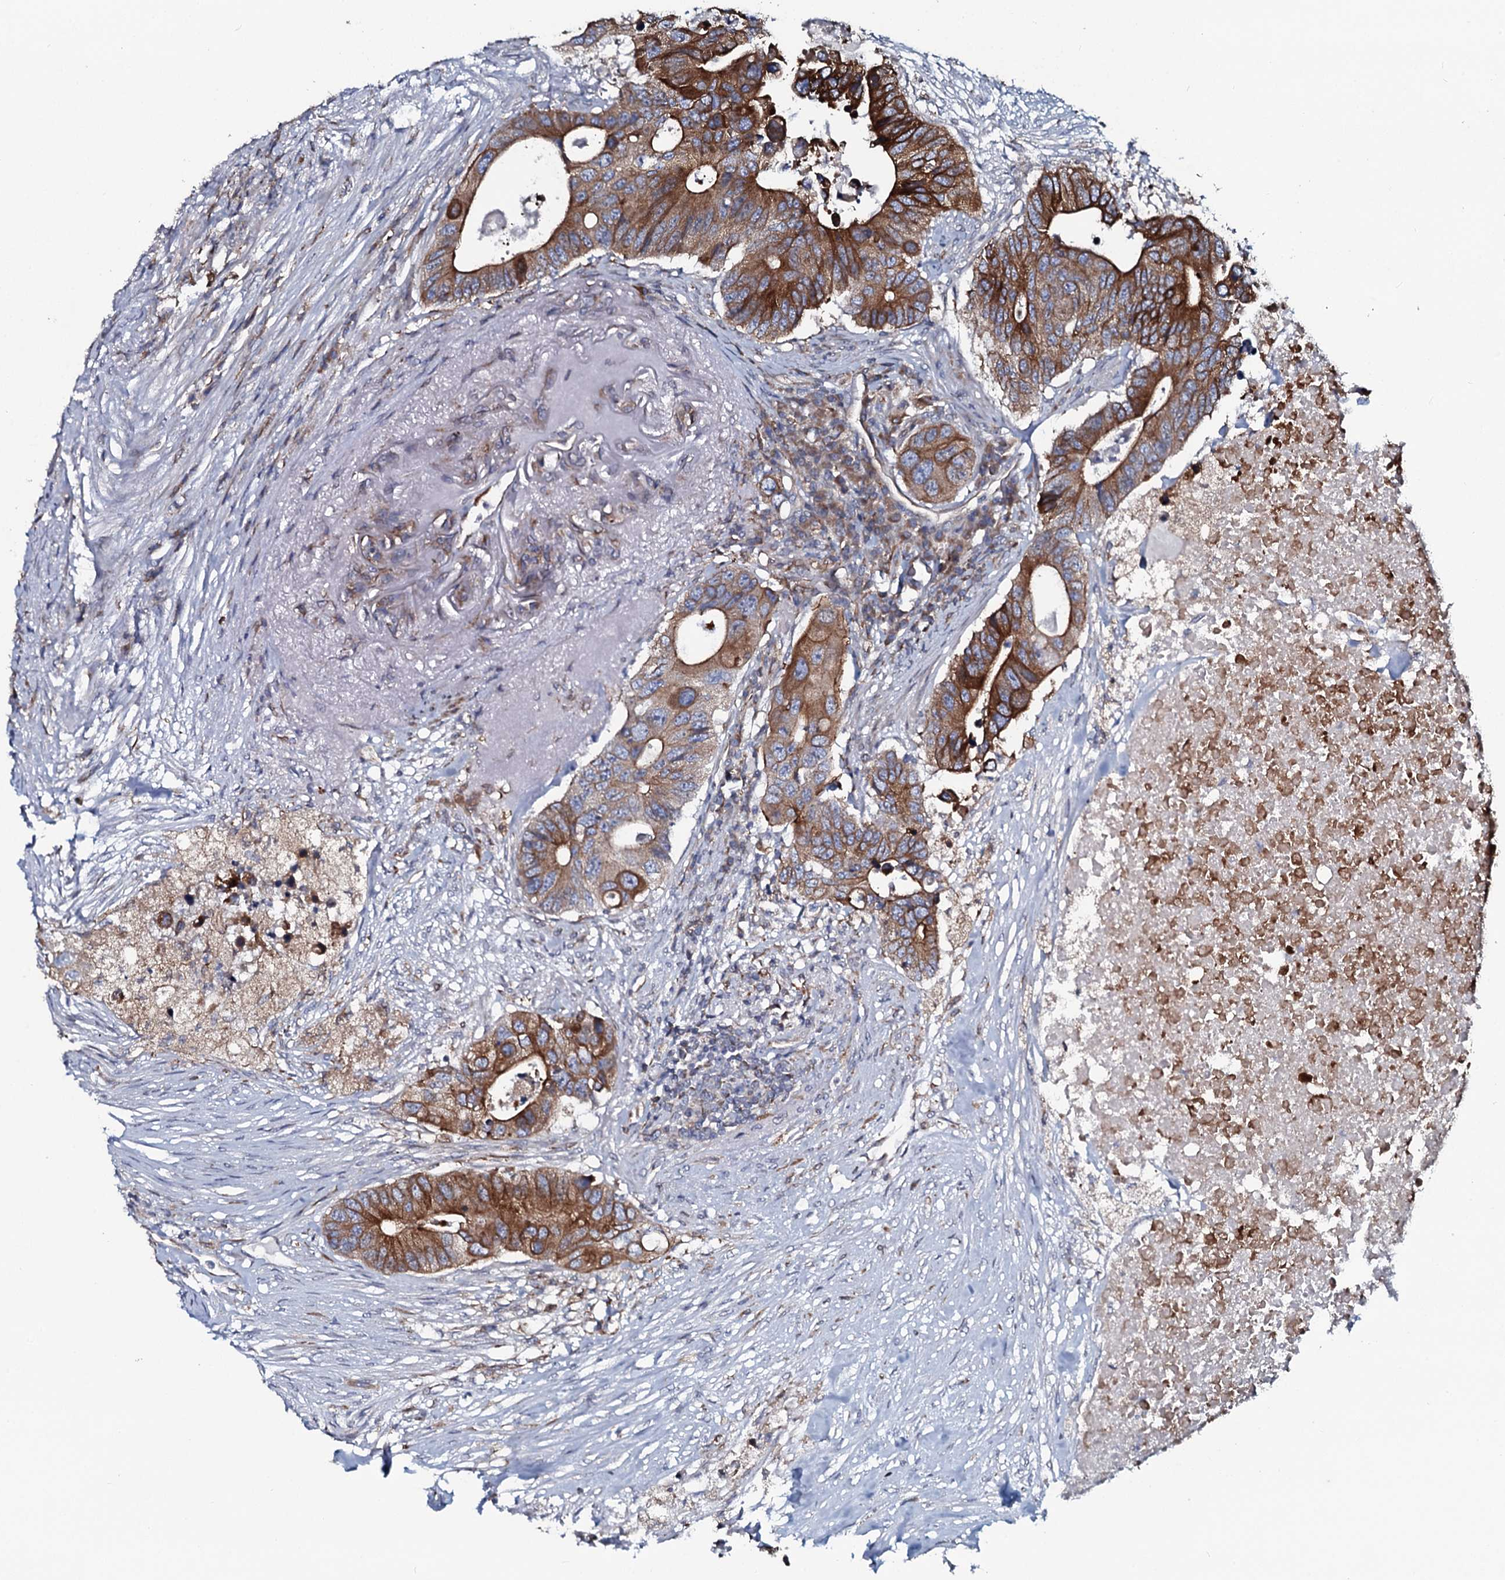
{"staining": {"intensity": "strong", "quantity": ">75%", "location": "cytoplasmic/membranous"}, "tissue": "colorectal cancer", "cell_type": "Tumor cells", "image_type": "cancer", "snomed": [{"axis": "morphology", "description": "Adenocarcinoma, NOS"}, {"axis": "topography", "description": "Colon"}], "caption": "Protein staining of colorectal cancer (adenocarcinoma) tissue demonstrates strong cytoplasmic/membranous positivity in about >75% of tumor cells.", "gene": "TMEM151A", "patient": {"sex": "male", "age": 71}}